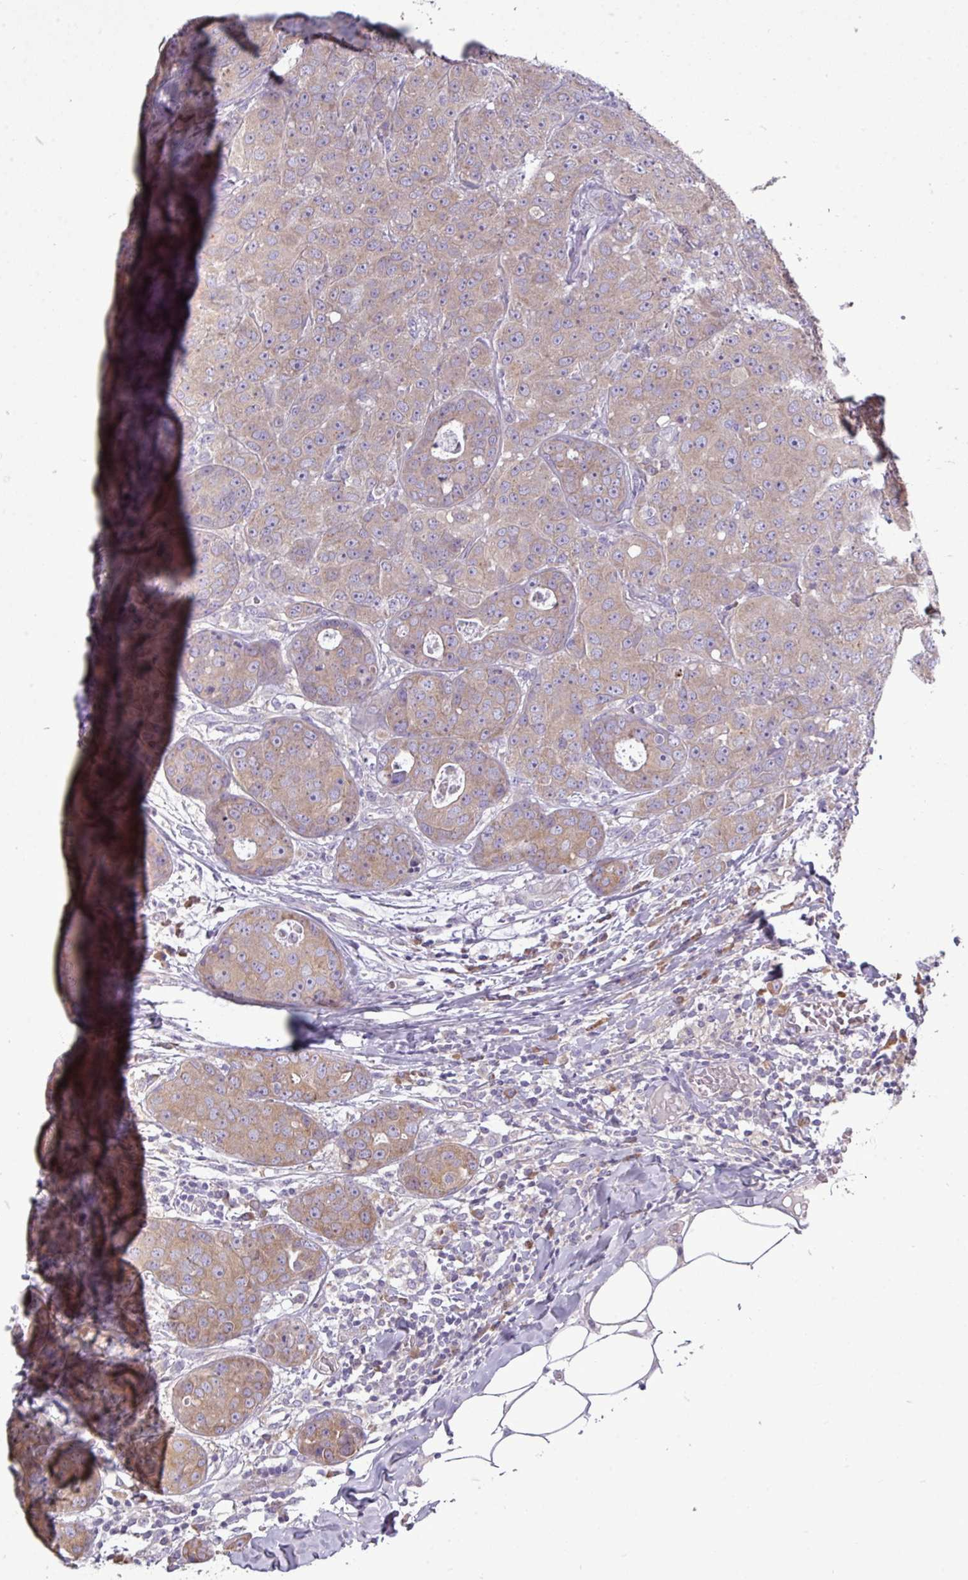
{"staining": {"intensity": "weak", "quantity": ">75%", "location": "cytoplasmic/membranous"}, "tissue": "breast cancer", "cell_type": "Tumor cells", "image_type": "cancer", "snomed": [{"axis": "morphology", "description": "Duct carcinoma"}, {"axis": "topography", "description": "Breast"}], "caption": "Weak cytoplasmic/membranous positivity is appreciated in approximately >75% of tumor cells in breast invasive ductal carcinoma.", "gene": "DNAAF9", "patient": {"sex": "female", "age": 43}}